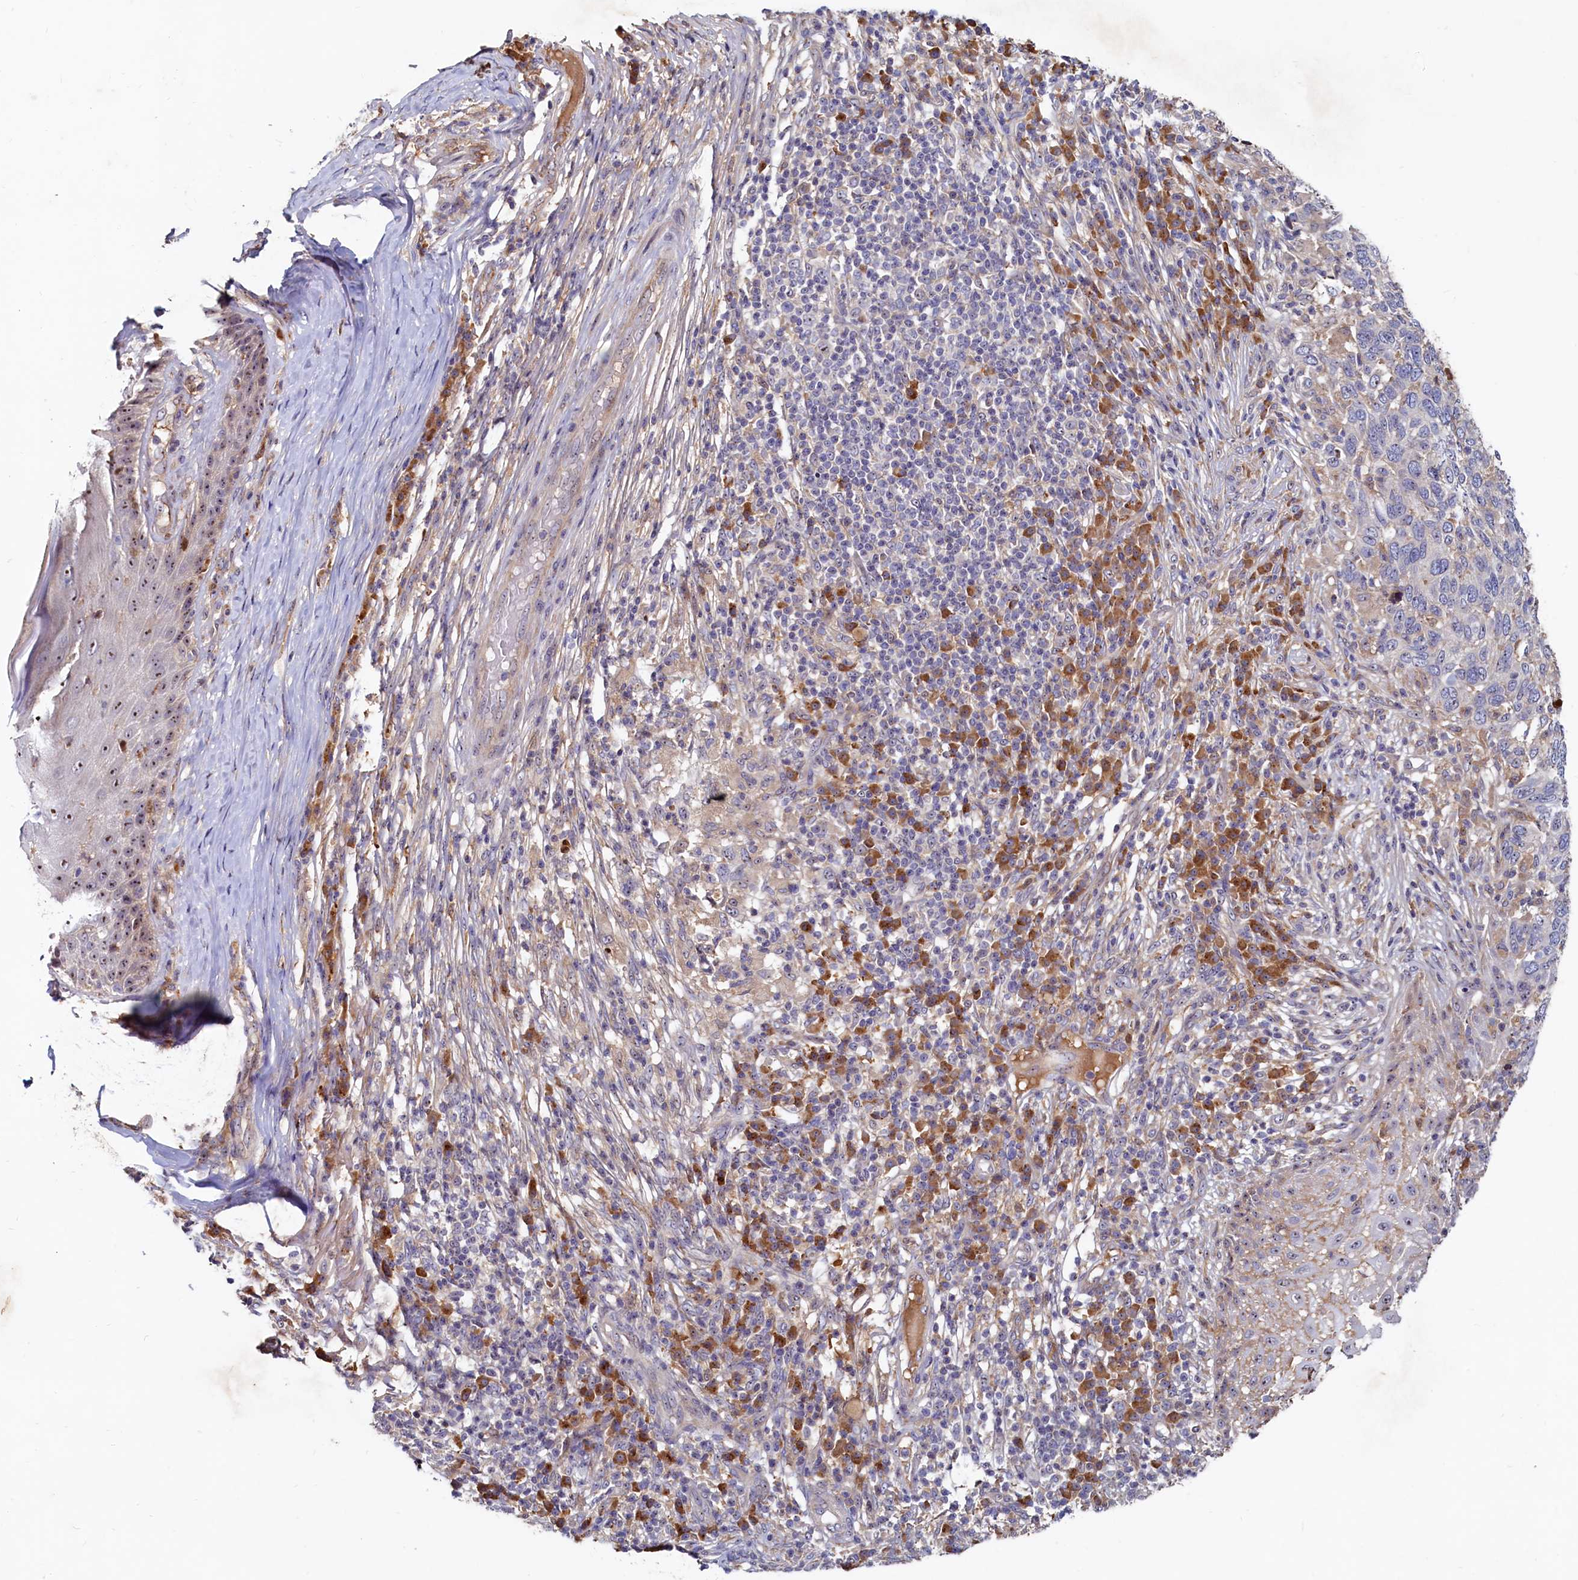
{"staining": {"intensity": "negative", "quantity": "none", "location": "none"}, "tissue": "skin cancer", "cell_type": "Tumor cells", "image_type": "cancer", "snomed": [{"axis": "morphology", "description": "Basal cell carcinoma"}, {"axis": "topography", "description": "Skin"}], "caption": "Tumor cells are negative for protein expression in human basal cell carcinoma (skin). The staining is performed using DAB (3,3'-diaminobenzidine) brown chromogen with nuclei counter-stained in using hematoxylin.", "gene": "RGS7BP", "patient": {"sex": "female", "age": 65}}